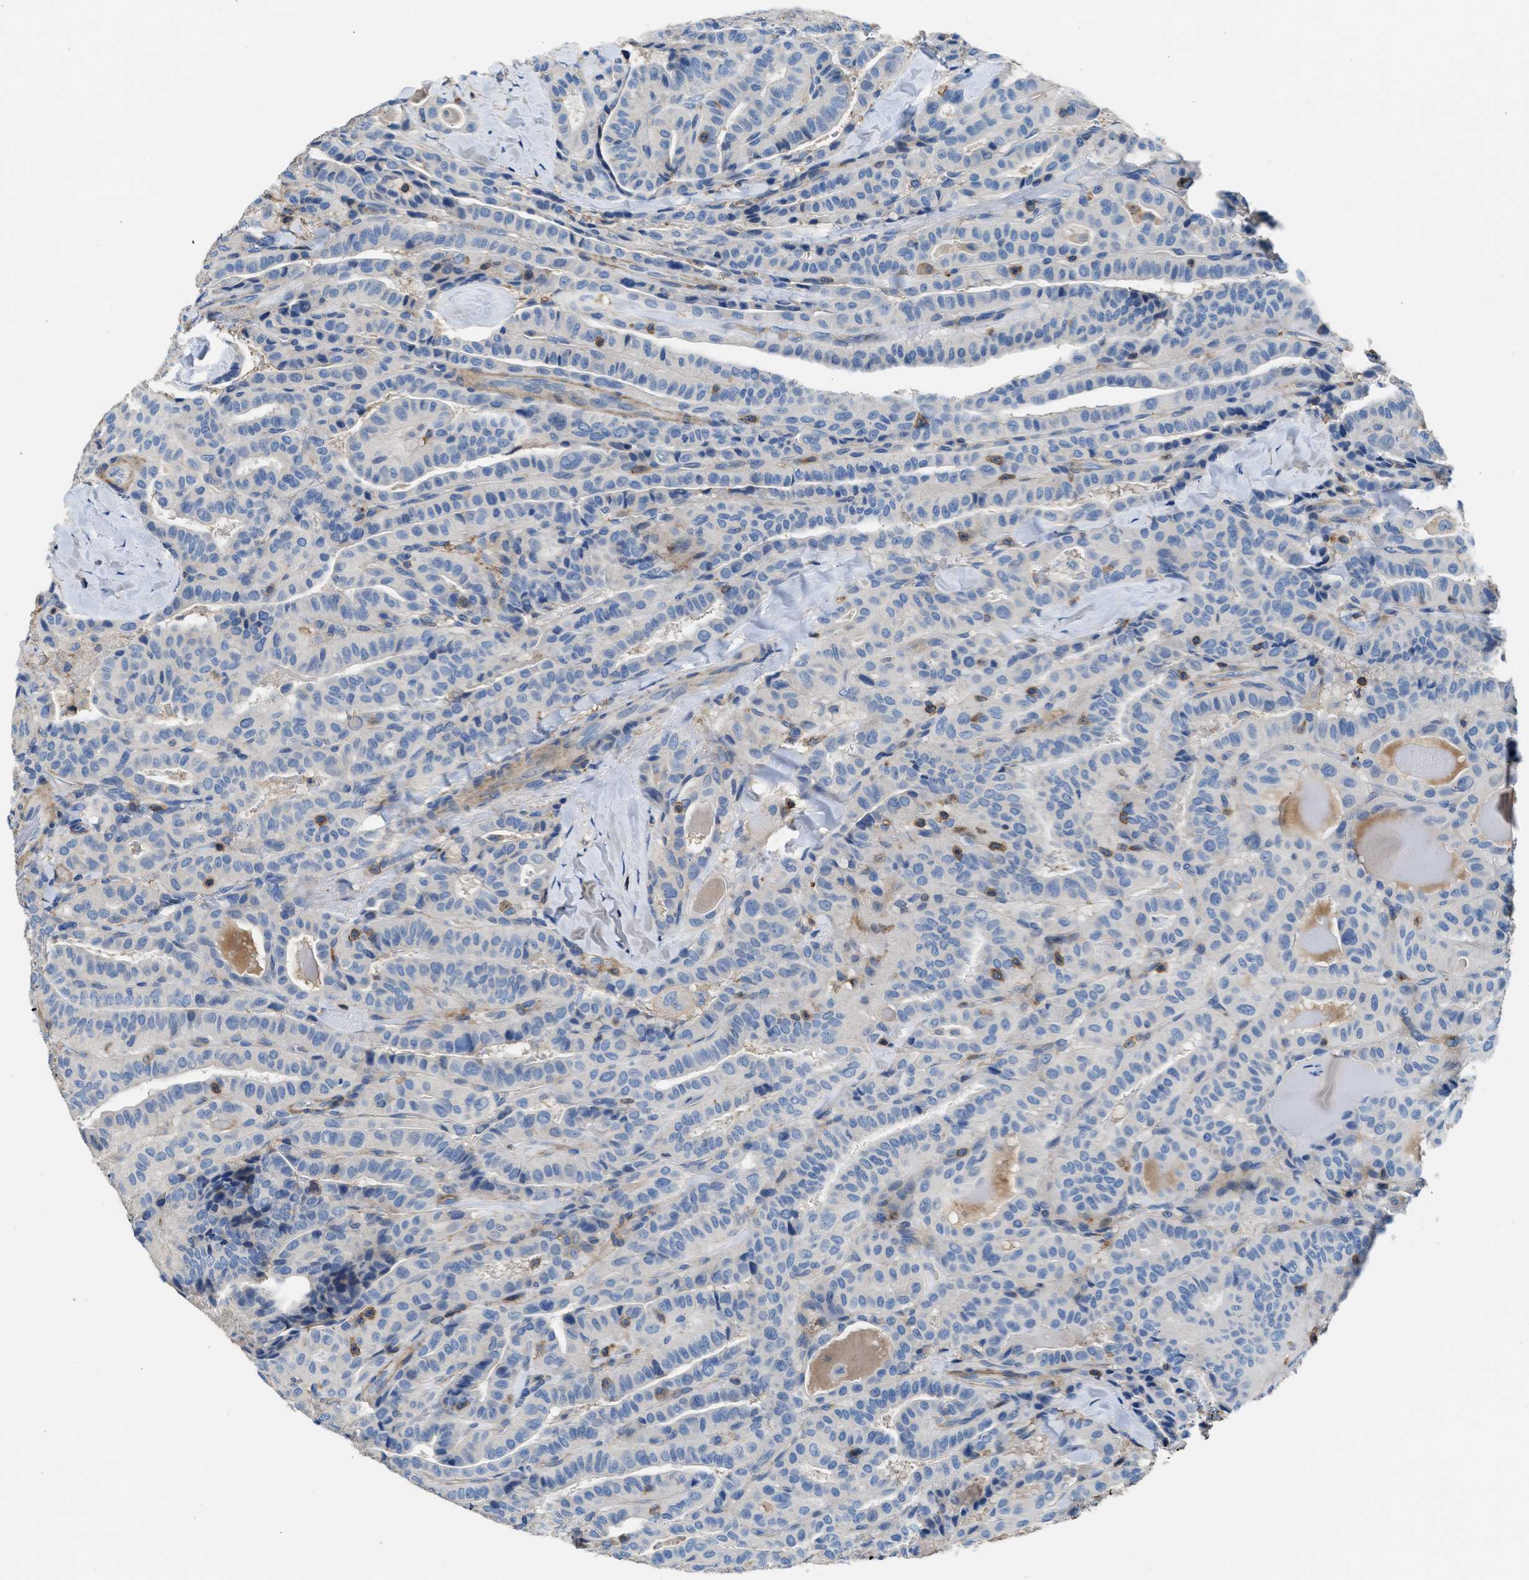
{"staining": {"intensity": "negative", "quantity": "none", "location": "none"}, "tissue": "thyroid cancer", "cell_type": "Tumor cells", "image_type": "cancer", "snomed": [{"axis": "morphology", "description": "Papillary adenocarcinoma, NOS"}, {"axis": "topography", "description": "Thyroid gland"}], "caption": "This photomicrograph is of thyroid papillary adenocarcinoma stained with immunohistochemistry to label a protein in brown with the nuclei are counter-stained blue. There is no expression in tumor cells.", "gene": "KCNQ4", "patient": {"sex": "male", "age": 77}}